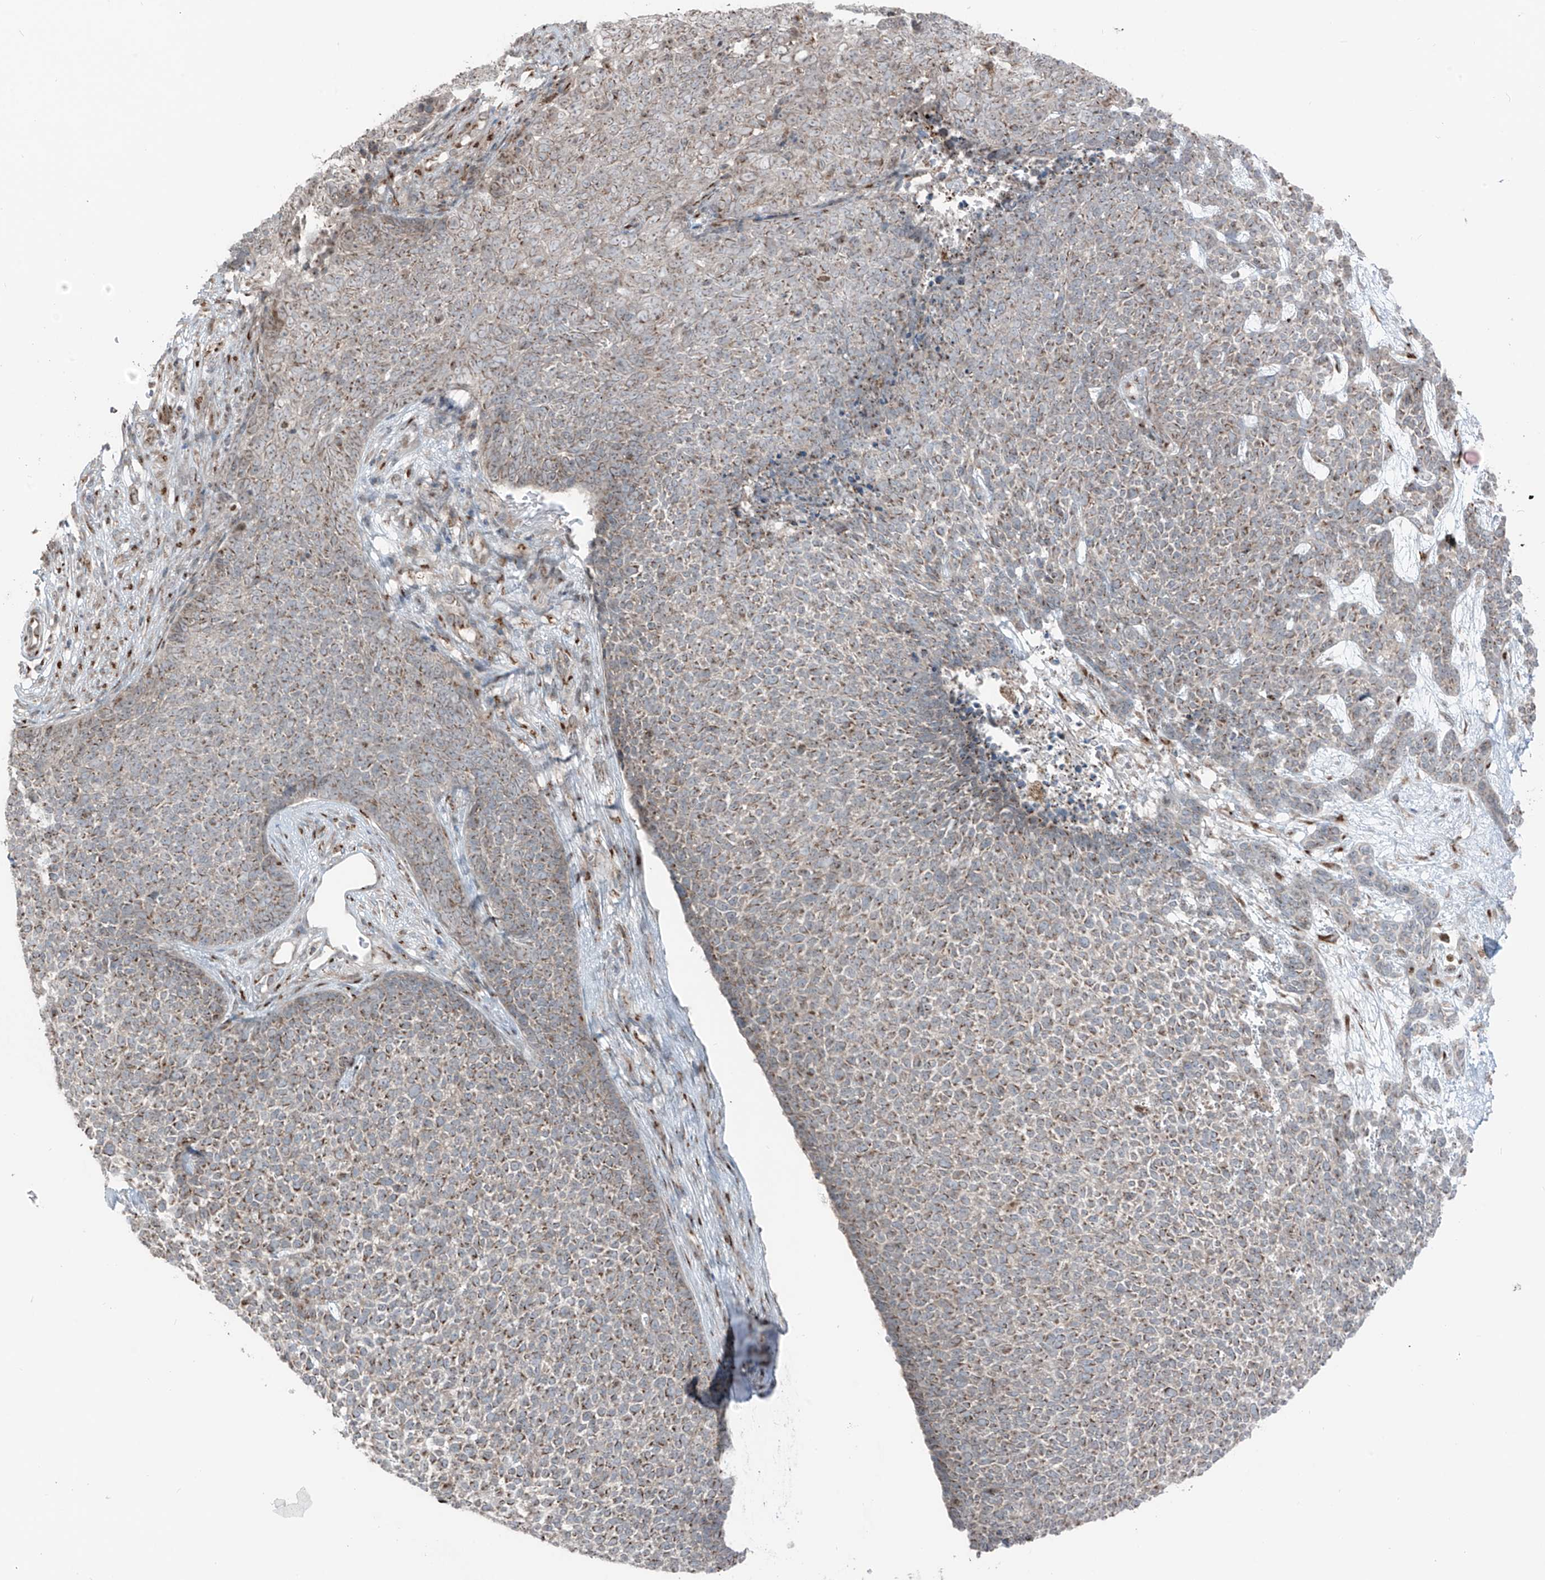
{"staining": {"intensity": "moderate", "quantity": ">75%", "location": "cytoplasmic/membranous"}, "tissue": "skin cancer", "cell_type": "Tumor cells", "image_type": "cancer", "snomed": [{"axis": "morphology", "description": "Basal cell carcinoma"}, {"axis": "topography", "description": "Skin"}], "caption": "The image demonstrates a brown stain indicating the presence of a protein in the cytoplasmic/membranous of tumor cells in skin cancer (basal cell carcinoma).", "gene": "ERLEC1", "patient": {"sex": "female", "age": 84}}